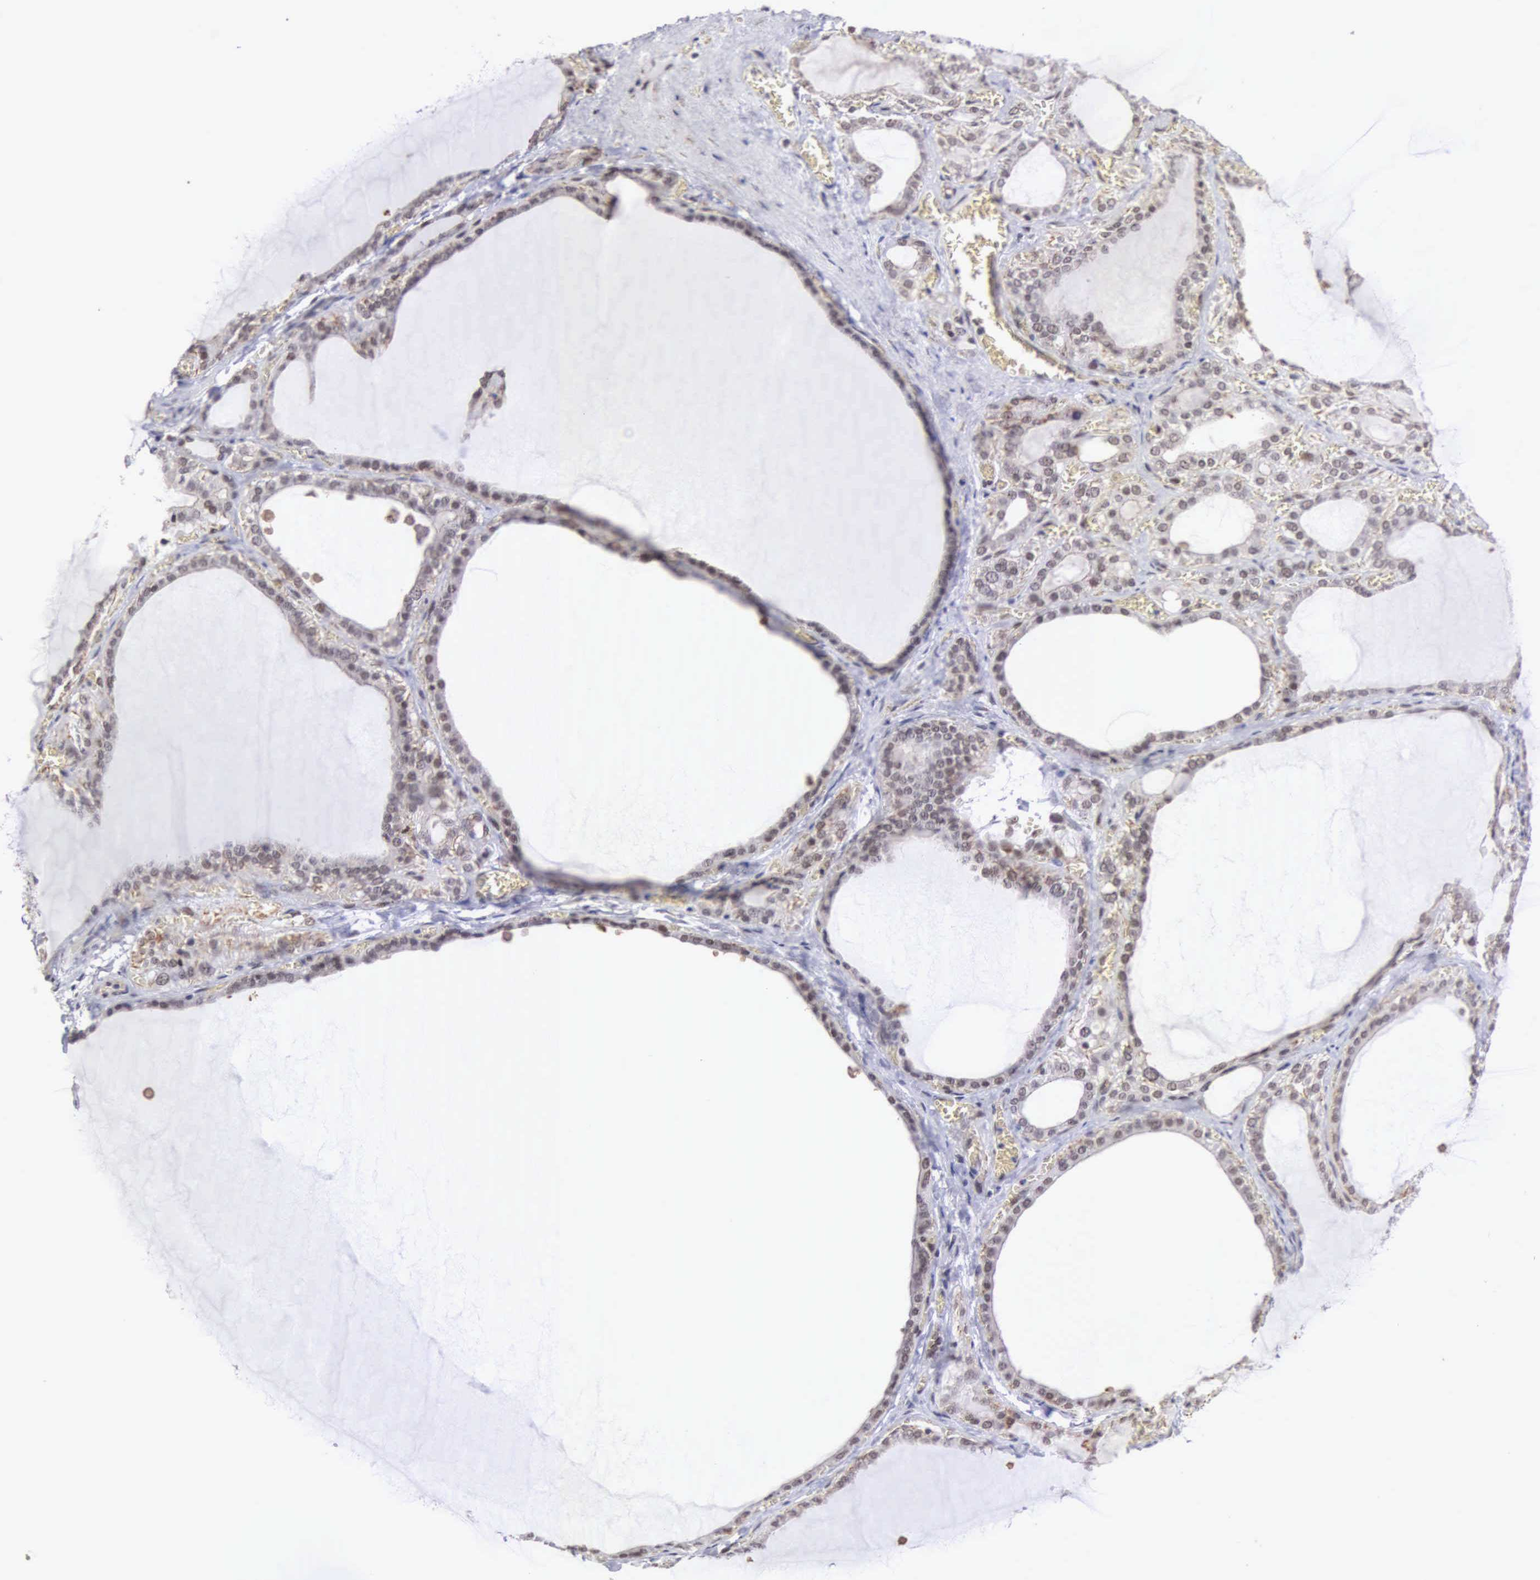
{"staining": {"intensity": "moderate", "quantity": "25%-75%", "location": "nuclear"}, "tissue": "thyroid gland", "cell_type": "Glandular cells", "image_type": "normal", "snomed": [{"axis": "morphology", "description": "Normal tissue, NOS"}, {"axis": "topography", "description": "Thyroid gland"}], "caption": "Human thyroid gland stained with a brown dye exhibits moderate nuclear positive positivity in about 25%-75% of glandular cells.", "gene": "MORC2", "patient": {"sex": "female", "age": 55}}